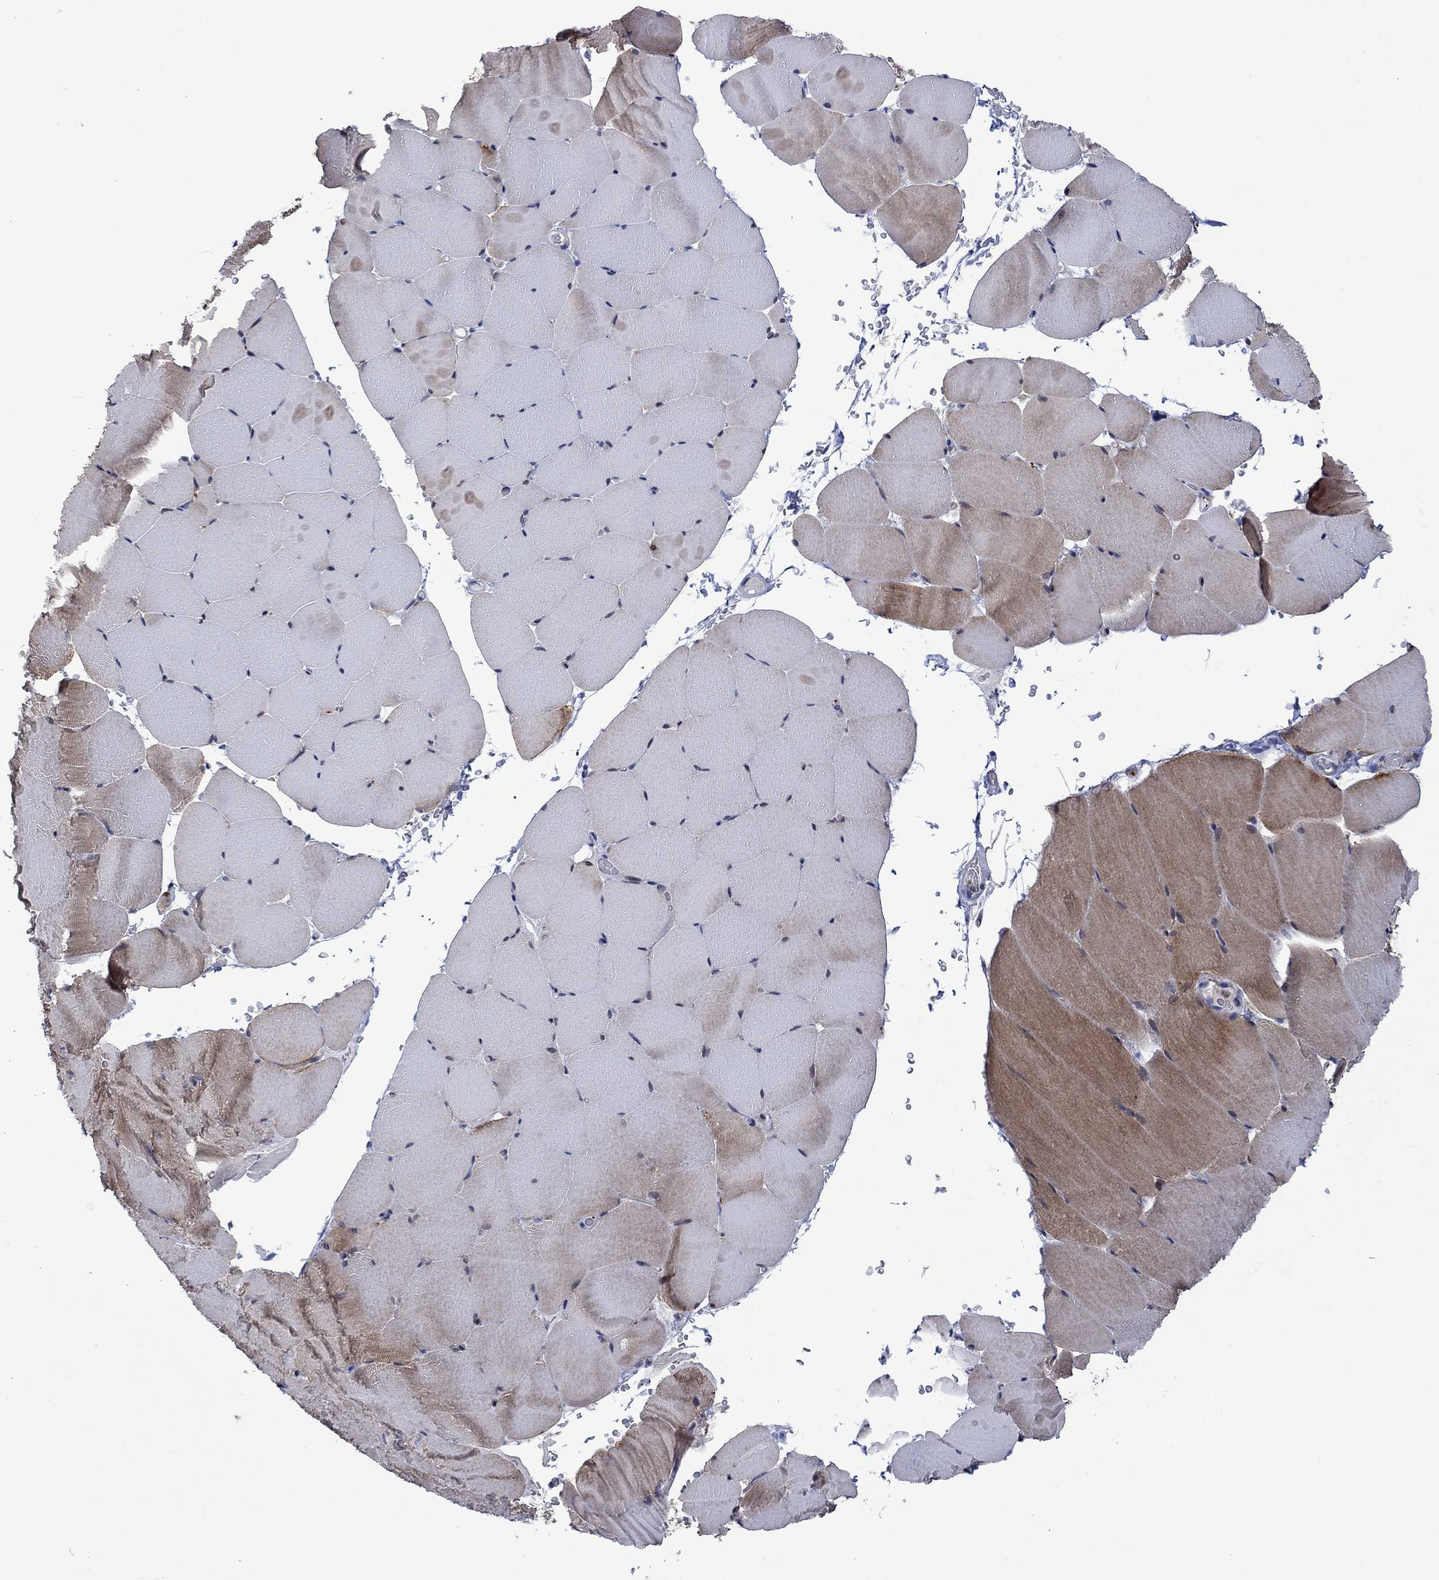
{"staining": {"intensity": "moderate", "quantity": "25%-75%", "location": "cytoplasmic/membranous"}, "tissue": "skeletal muscle", "cell_type": "Myocytes", "image_type": "normal", "snomed": [{"axis": "morphology", "description": "Normal tissue, NOS"}, {"axis": "topography", "description": "Skeletal muscle"}], "caption": "High-power microscopy captured an immunohistochemistry (IHC) micrograph of benign skeletal muscle, revealing moderate cytoplasmic/membranous staining in about 25%-75% of myocytes.", "gene": "AGL", "patient": {"sex": "female", "age": 37}}